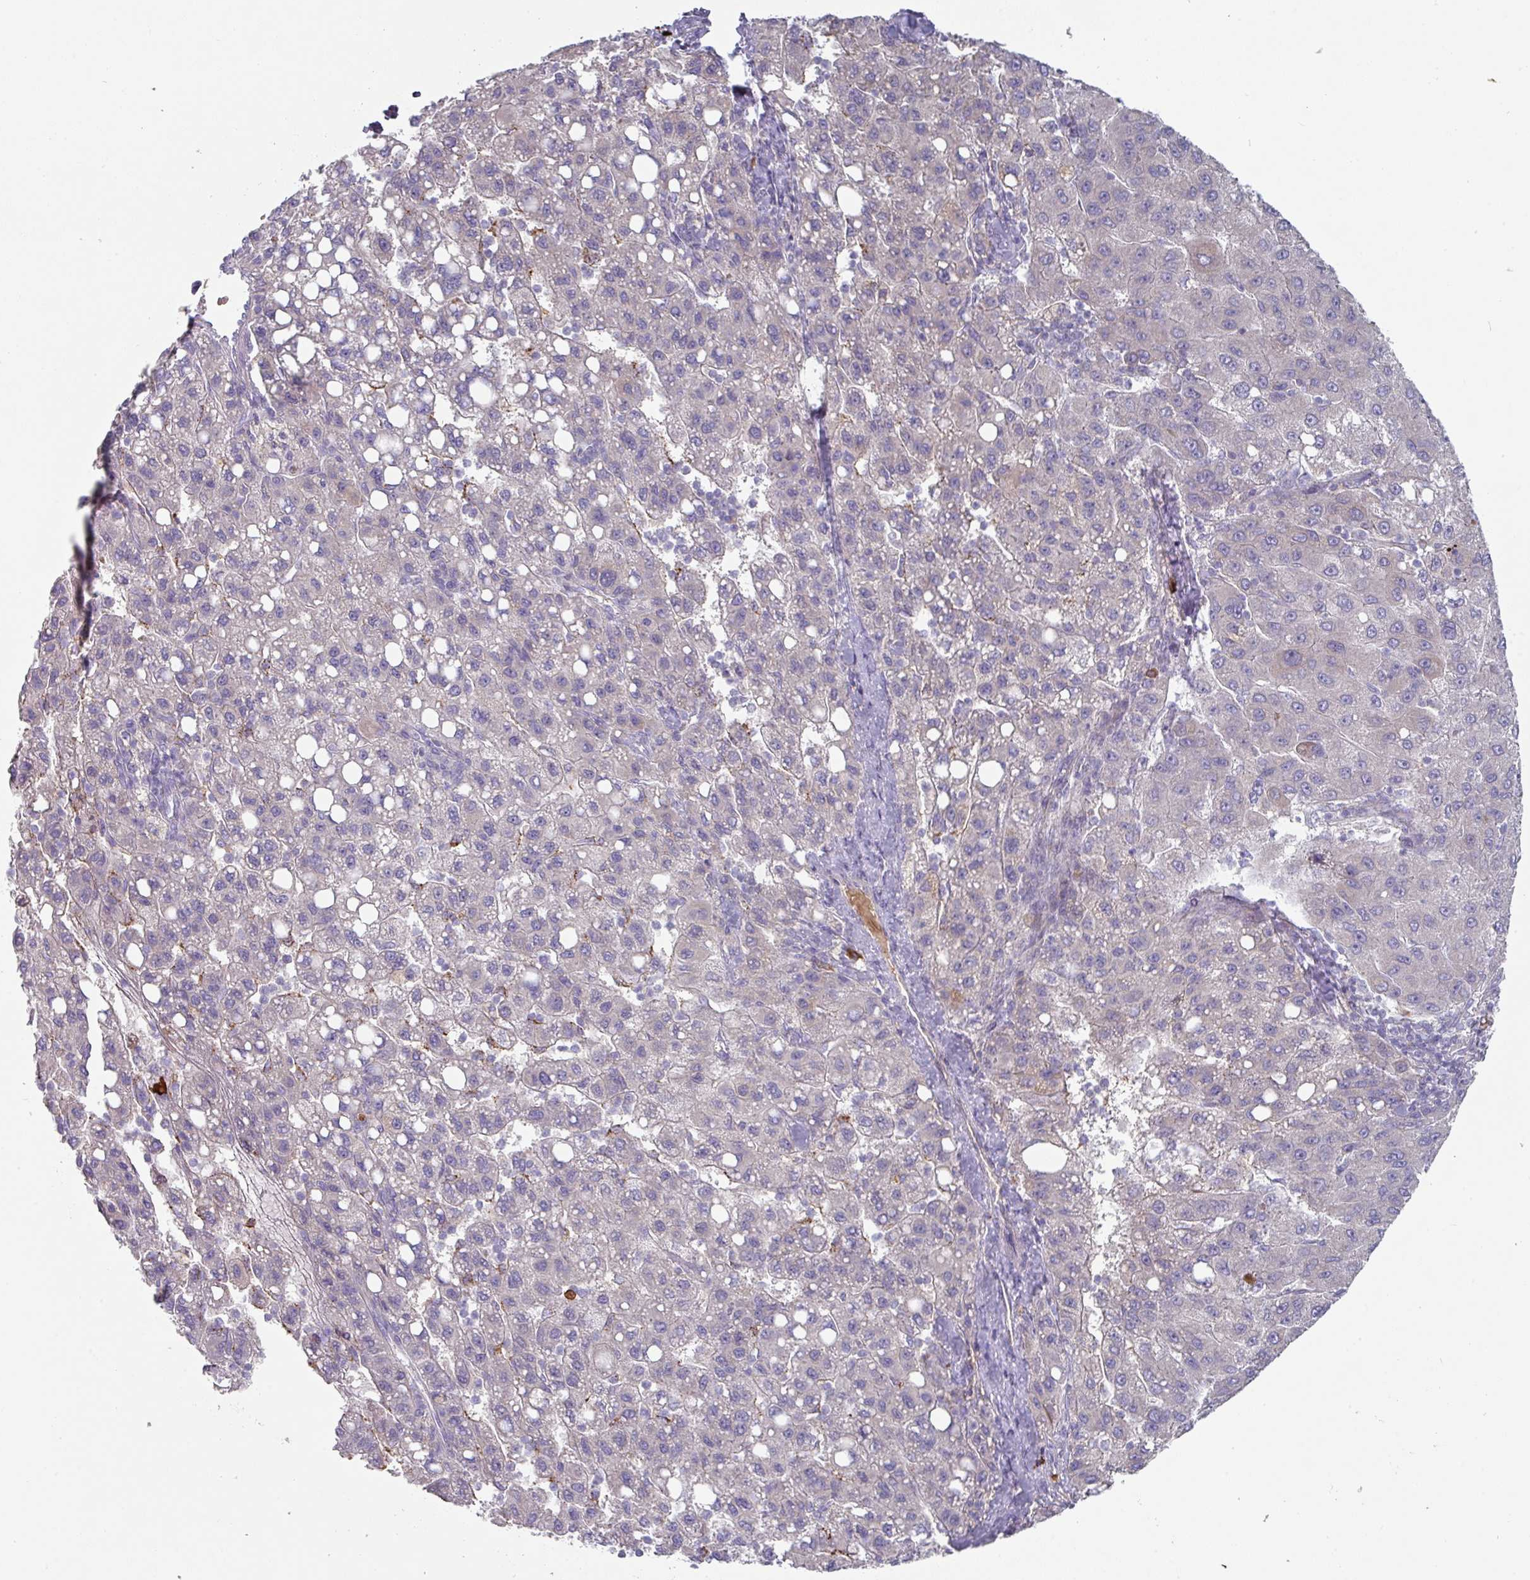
{"staining": {"intensity": "negative", "quantity": "none", "location": "none"}, "tissue": "liver cancer", "cell_type": "Tumor cells", "image_type": "cancer", "snomed": [{"axis": "morphology", "description": "Carcinoma, Hepatocellular, NOS"}, {"axis": "topography", "description": "Liver"}], "caption": "High magnification brightfield microscopy of hepatocellular carcinoma (liver) stained with DAB (3,3'-diaminobenzidine) (brown) and counterstained with hematoxylin (blue): tumor cells show no significant staining.", "gene": "IL4R", "patient": {"sex": "female", "age": 82}}